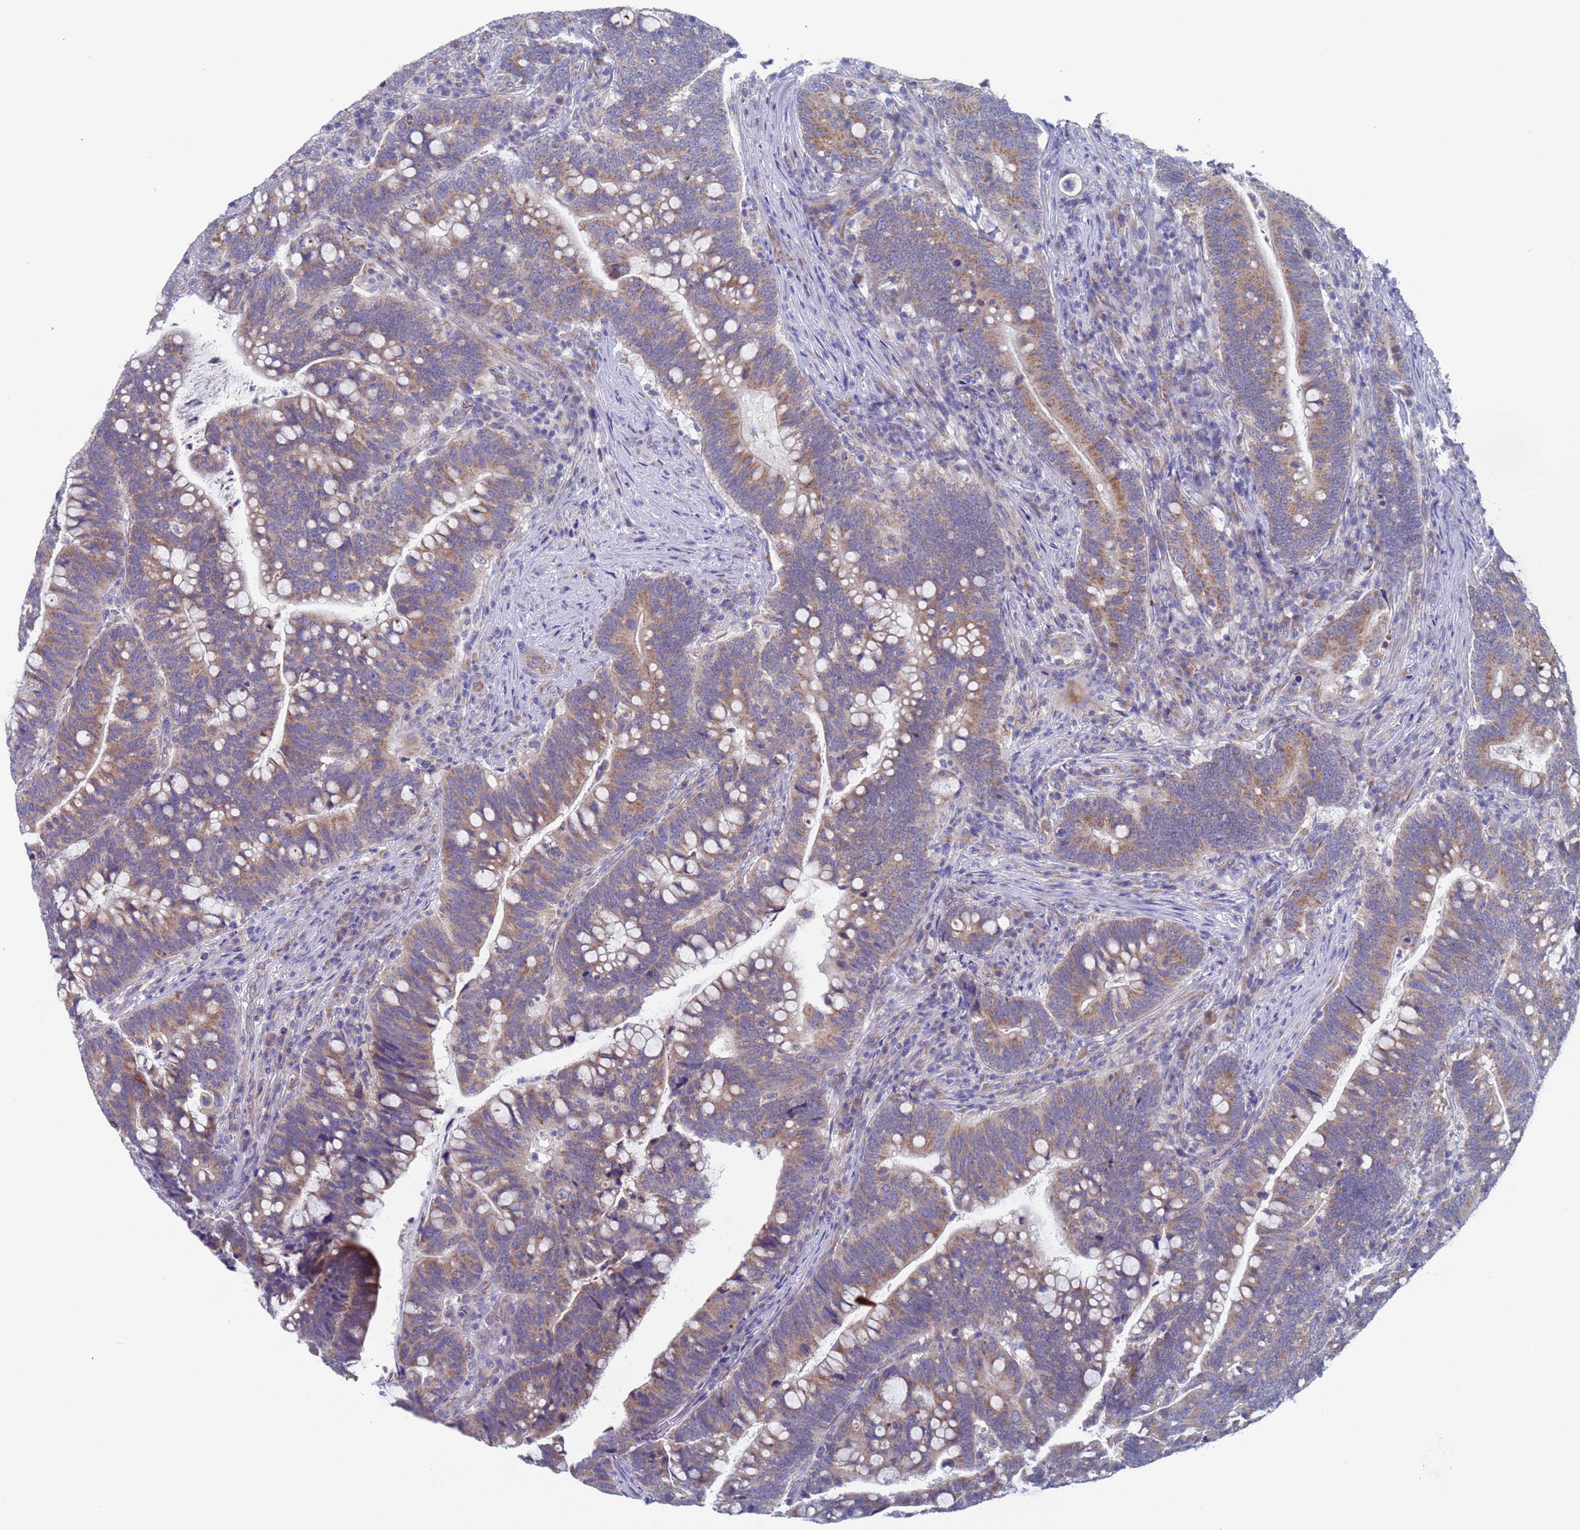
{"staining": {"intensity": "weak", "quantity": "25%-75%", "location": "cytoplasmic/membranous"}, "tissue": "colorectal cancer", "cell_type": "Tumor cells", "image_type": "cancer", "snomed": [{"axis": "morphology", "description": "Normal tissue, NOS"}, {"axis": "morphology", "description": "Adenocarcinoma, NOS"}, {"axis": "topography", "description": "Colon"}], "caption": "Tumor cells reveal weak cytoplasmic/membranous positivity in approximately 25%-75% of cells in colorectal cancer.", "gene": "PET117", "patient": {"sex": "female", "age": 66}}